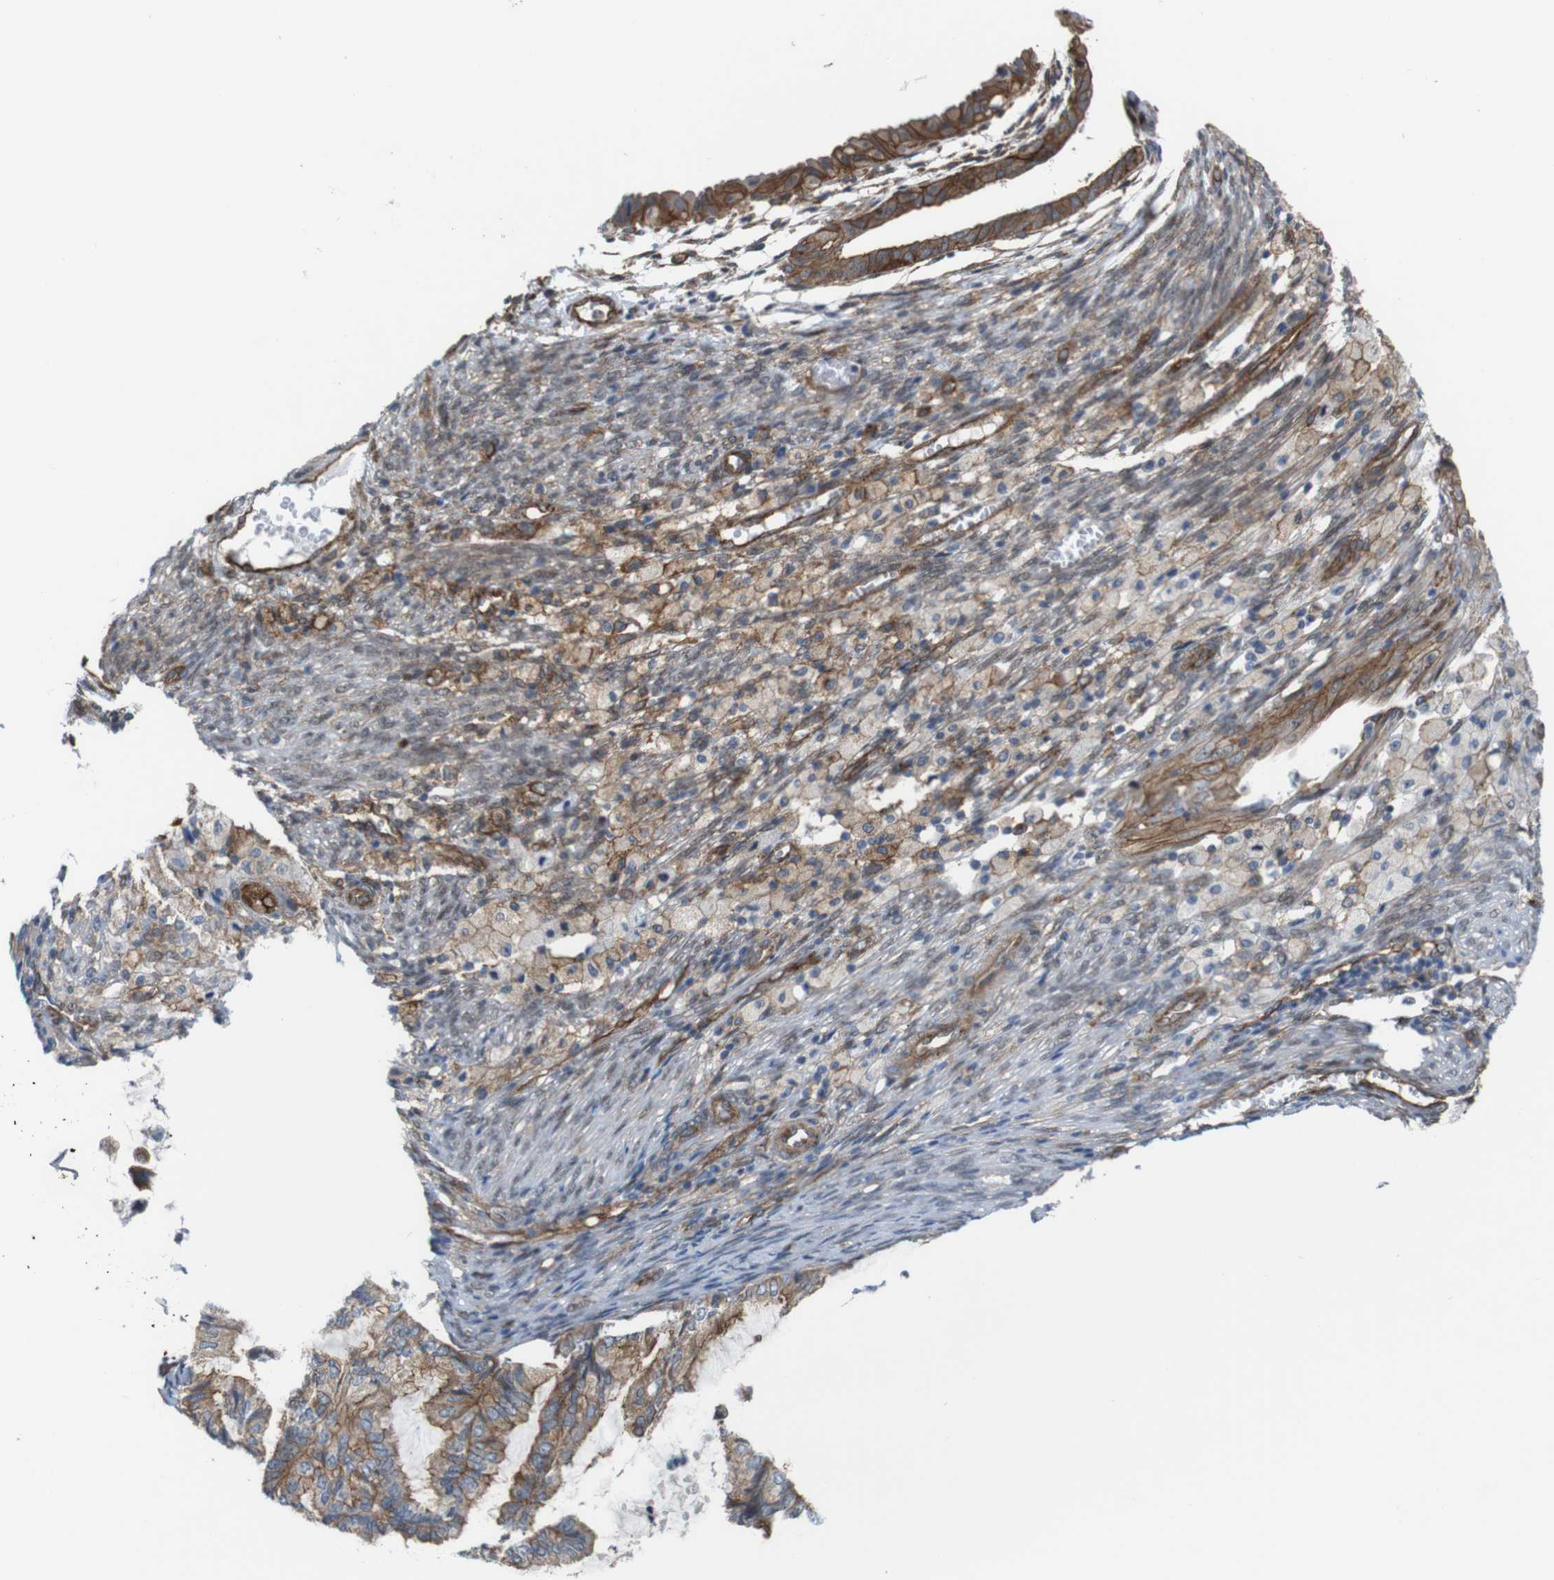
{"staining": {"intensity": "moderate", "quantity": ">75%", "location": "cytoplasmic/membranous"}, "tissue": "cervical cancer", "cell_type": "Tumor cells", "image_type": "cancer", "snomed": [{"axis": "morphology", "description": "Normal tissue, NOS"}, {"axis": "morphology", "description": "Adenocarcinoma, NOS"}, {"axis": "topography", "description": "Cervix"}, {"axis": "topography", "description": "Endometrium"}], "caption": "Human adenocarcinoma (cervical) stained with a brown dye demonstrates moderate cytoplasmic/membranous positive staining in about >75% of tumor cells.", "gene": "PTGER4", "patient": {"sex": "female", "age": 86}}